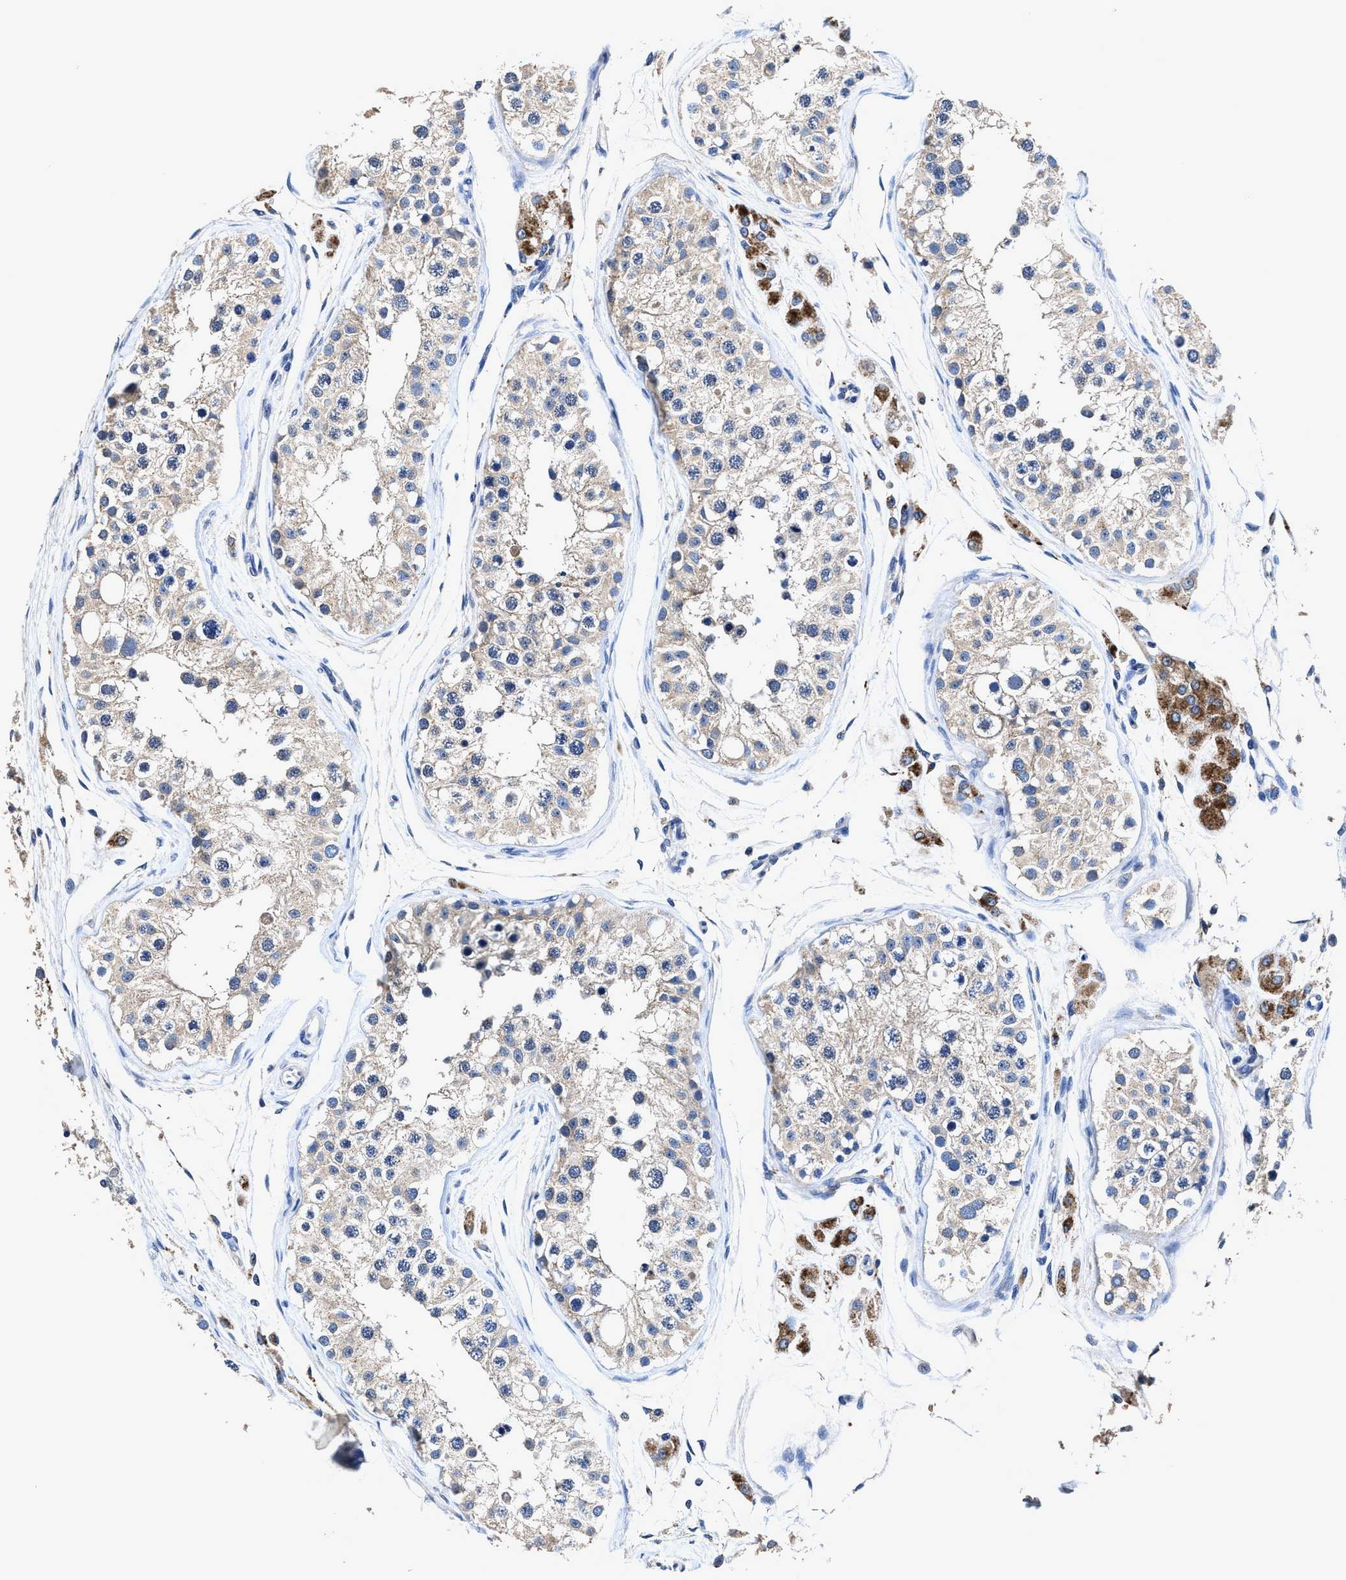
{"staining": {"intensity": "weak", "quantity": "<25%", "location": "cytoplasmic/membranous"}, "tissue": "testis", "cell_type": "Cells in seminiferous ducts", "image_type": "normal", "snomed": [{"axis": "morphology", "description": "Normal tissue, NOS"}, {"axis": "morphology", "description": "Adenocarcinoma, metastatic, NOS"}, {"axis": "topography", "description": "Testis"}], "caption": "Photomicrograph shows no significant protein expression in cells in seminiferous ducts of unremarkable testis. Brightfield microscopy of immunohistochemistry (IHC) stained with DAB (3,3'-diaminobenzidine) (brown) and hematoxylin (blue), captured at high magnification.", "gene": "UBR4", "patient": {"sex": "male", "age": 26}}